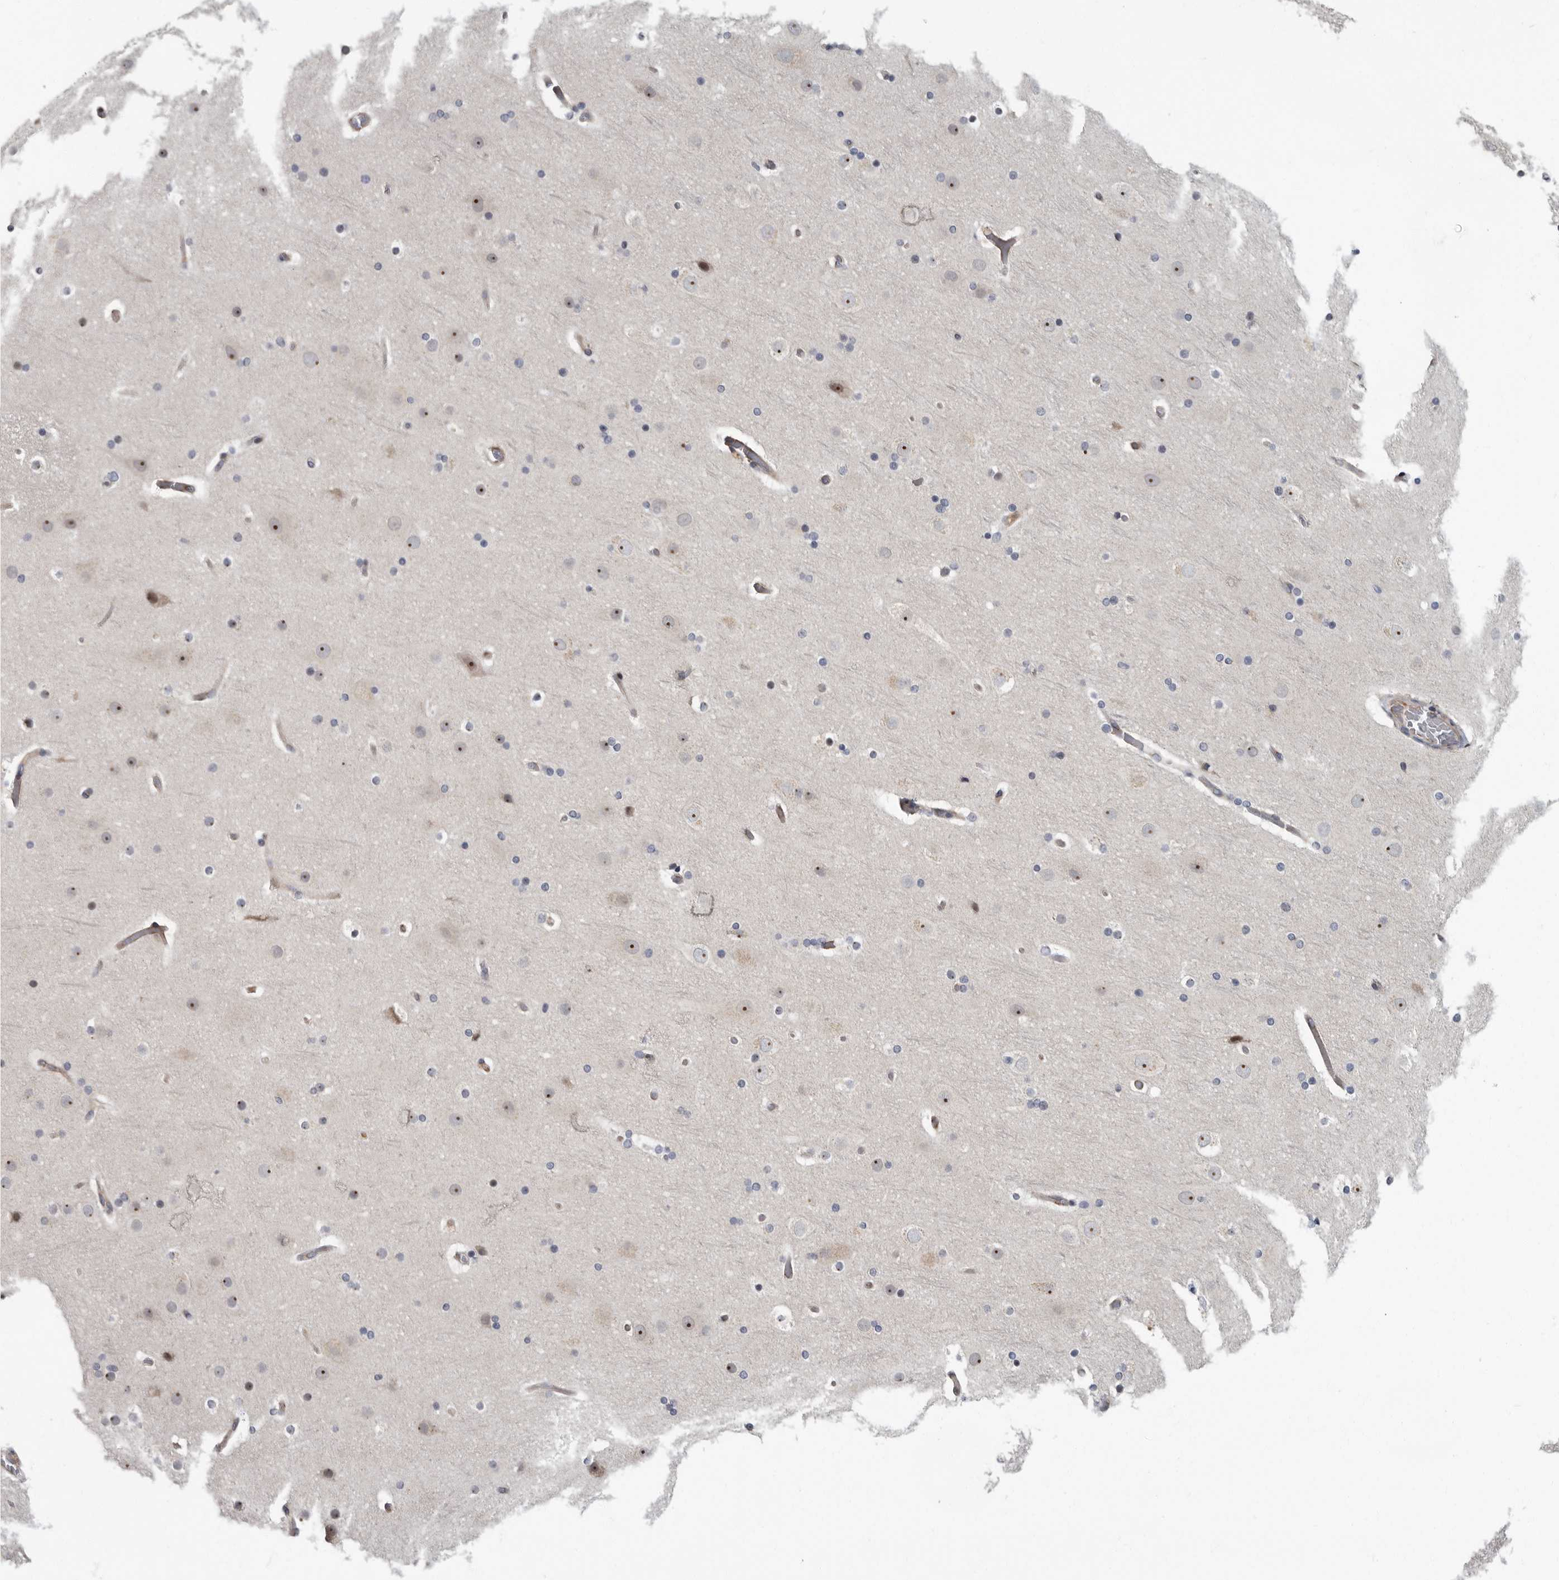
{"staining": {"intensity": "negative", "quantity": "none", "location": "none"}, "tissue": "cerebral cortex", "cell_type": "Endothelial cells", "image_type": "normal", "snomed": [{"axis": "morphology", "description": "Normal tissue, NOS"}, {"axis": "topography", "description": "Cerebral cortex"}], "caption": "Immunohistochemistry of normal cerebral cortex displays no expression in endothelial cells.", "gene": "PDCD11", "patient": {"sex": "male", "age": 57}}